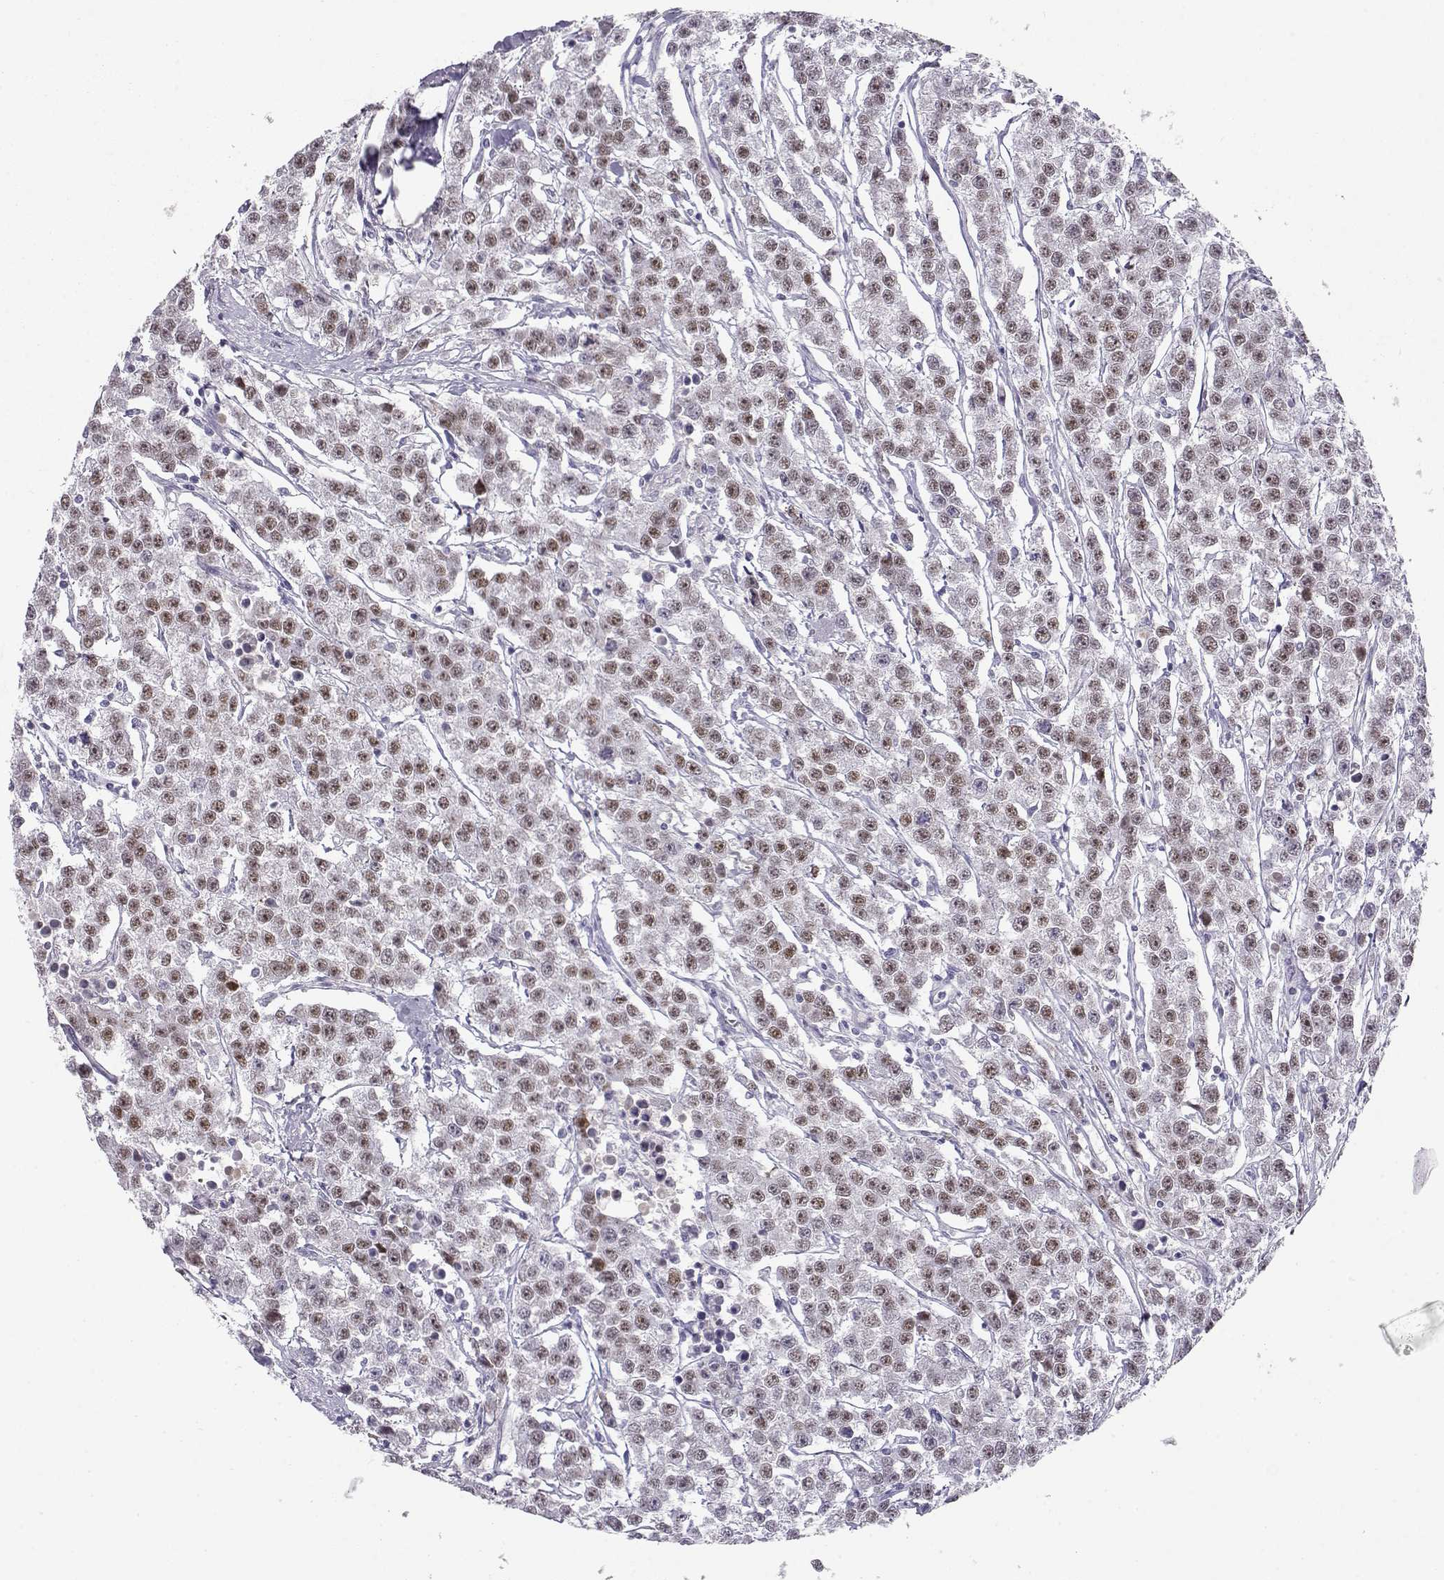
{"staining": {"intensity": "moderate", "quantity": ">75%", "location": "nuclear"}, "tissue": "testis cancer", "cell_type": "Tumor cells", "image_type": "cancer", "snomed": [{"axis": "morphology", "description": "Seminoma, NOS"}, {"axis": "topography", "description": "Testis"}], "caption": "Protein staining of testis cancer (seminoma) tissue displays moderate nuclear staining in about >75% of tumor cells. Using DAB (brown) and hematoxylin (blue) stains, captured at high magnification using brightfield microscopy.", "gene": "OPN5", "patient": {"sex": "male", "age": 59}}